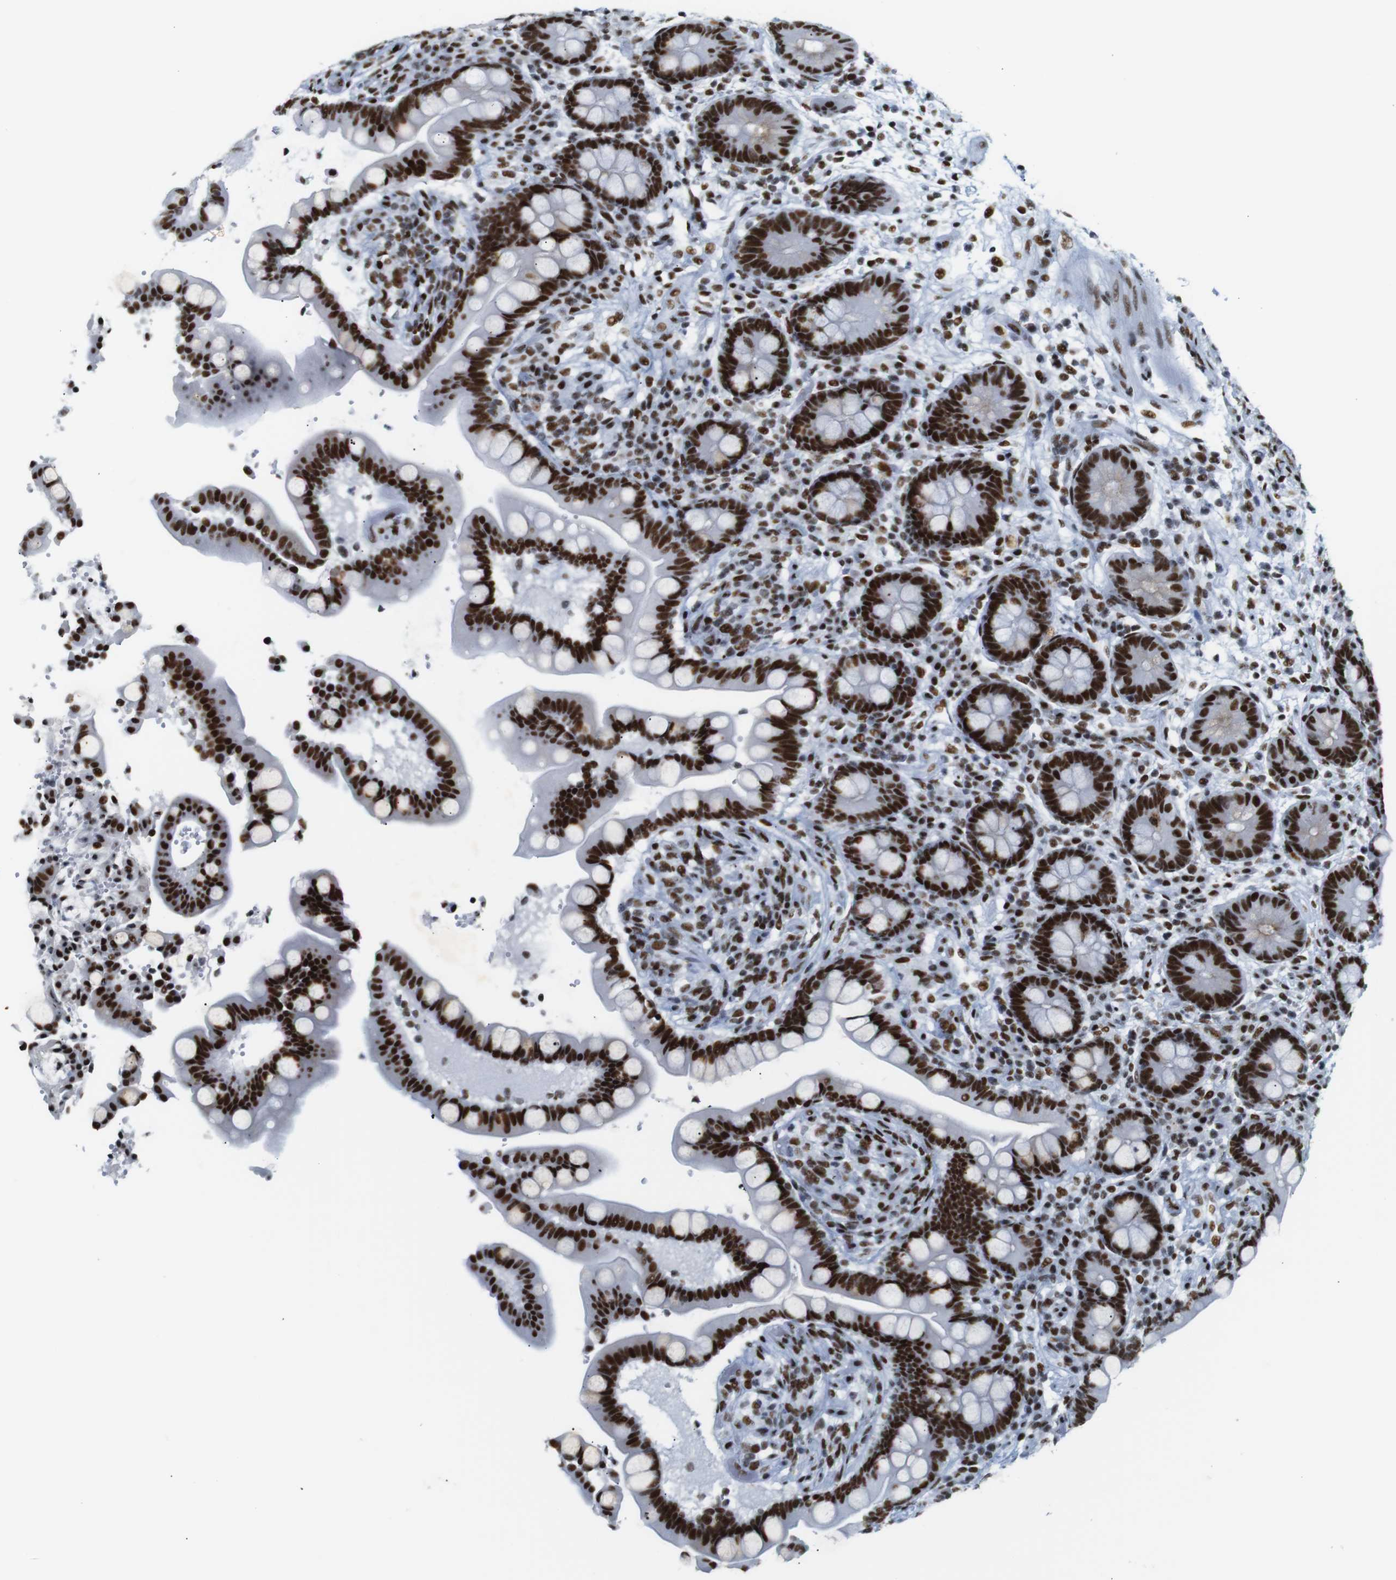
{"staining": {"intensity": "moderate", "quantity": ">75%", "location": "nuclear"}, "tissue": "colon", "cell_type": "Endothelial cells", "image_type": "normal", "snomed": [{"axis": "morphology", "description": "Normal tissue, NOS"}, {"axis": "topography", "description": "Colon"}], "caption": "Brown immunohistochemical staining in unremarkable human colon shows moderate nuclear staining in approximately >75% of endothelial cells.", "gene": "TRA2B", "patient": {"sex": "male", "age": 73}}